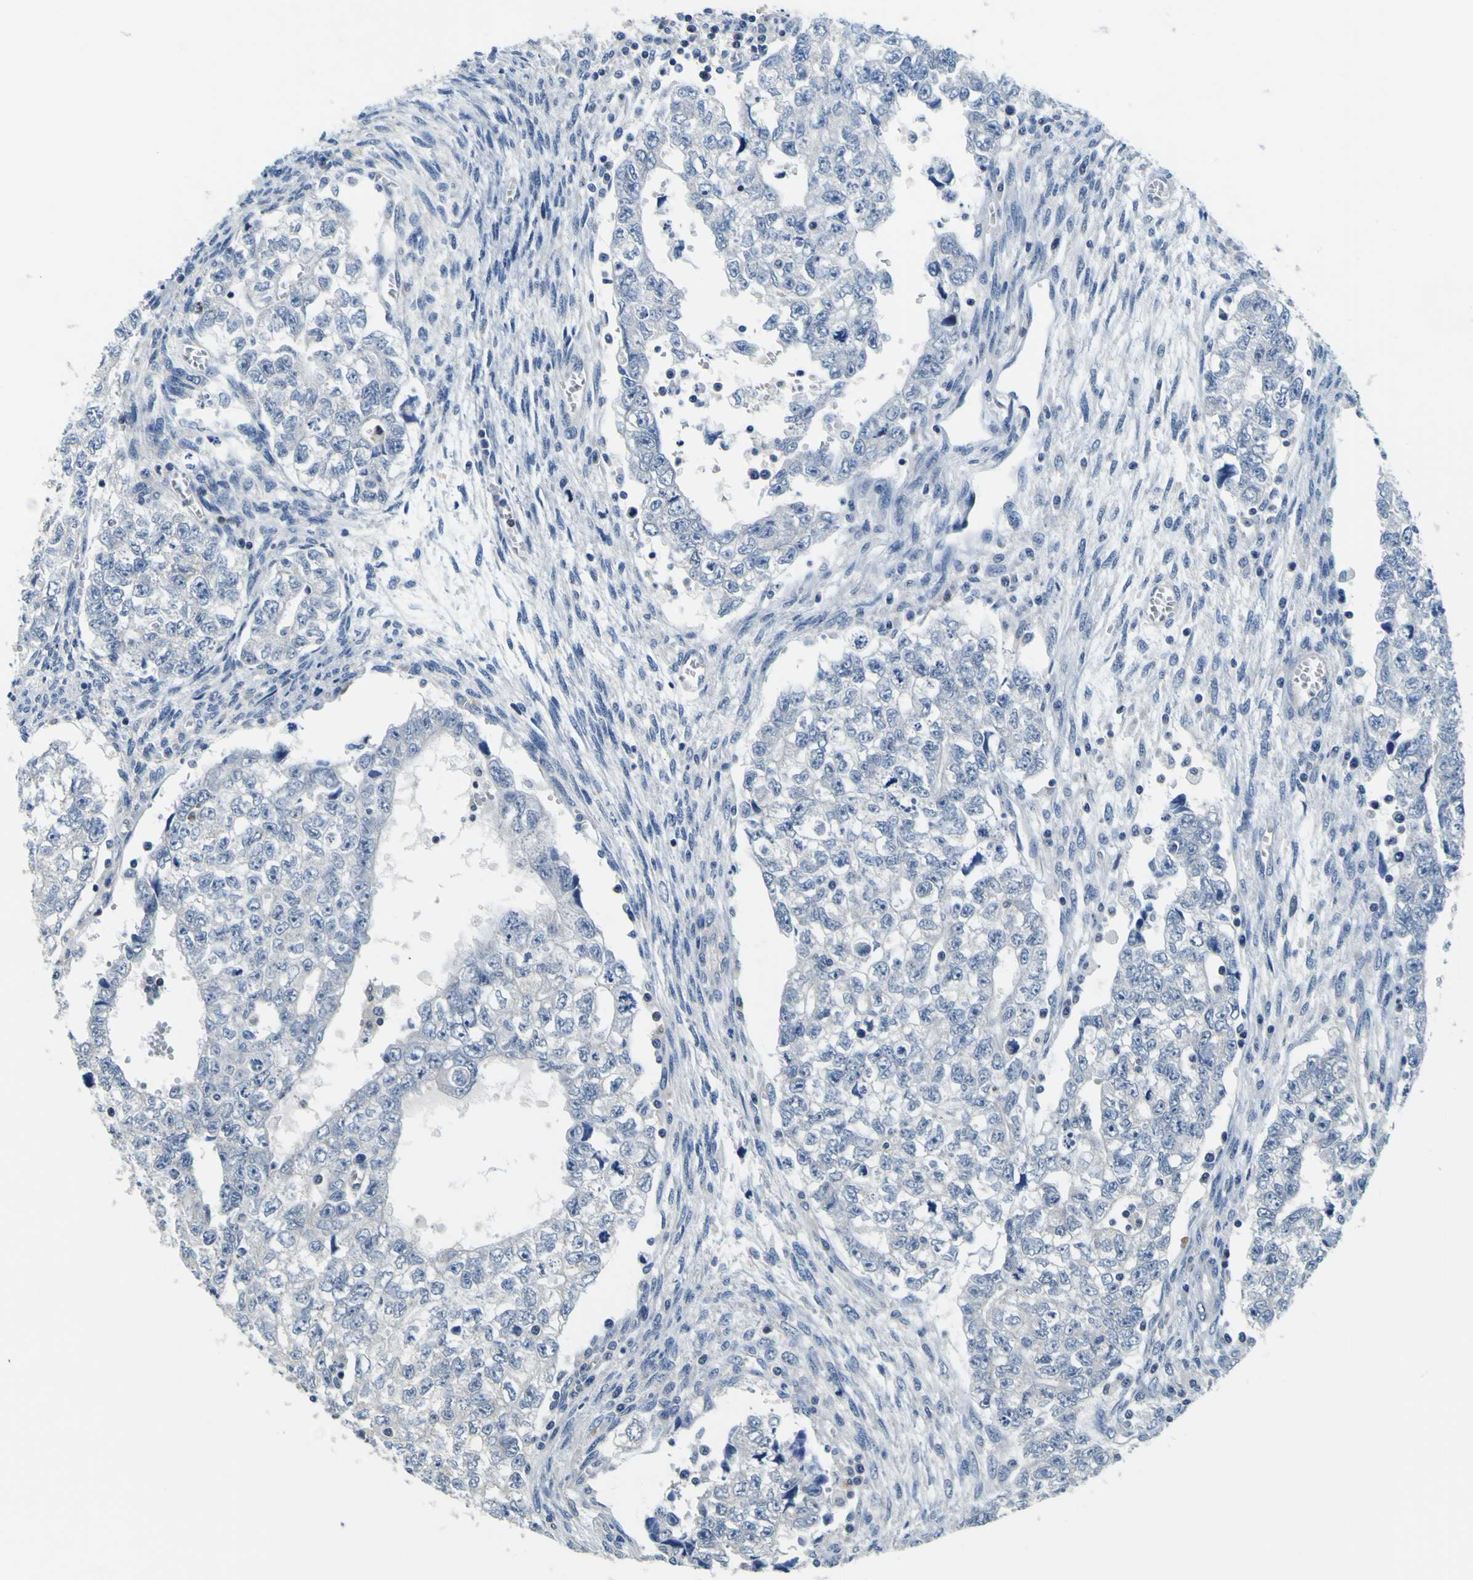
{"staining": {"intensity": "negative", "quantity": "none", "location": "none"}, "tissue": "testis cancer", "cell_type": "Tumor cells", "image_type": "cancer", "snomed": [{"axis": "morphology", "description": "Seminoma, NOS"}, {"axis": "morphology", "description": "Carcinoma, Embryonal, NOS"}, {"axis": "topography", "description": "Testis"}], "caption": "Testis cancer was stained to show a protein in brown. There is no significant positivity in tumor cells.", "gene": "TNIK", "patient": {"sex": "male", "age": 38}}